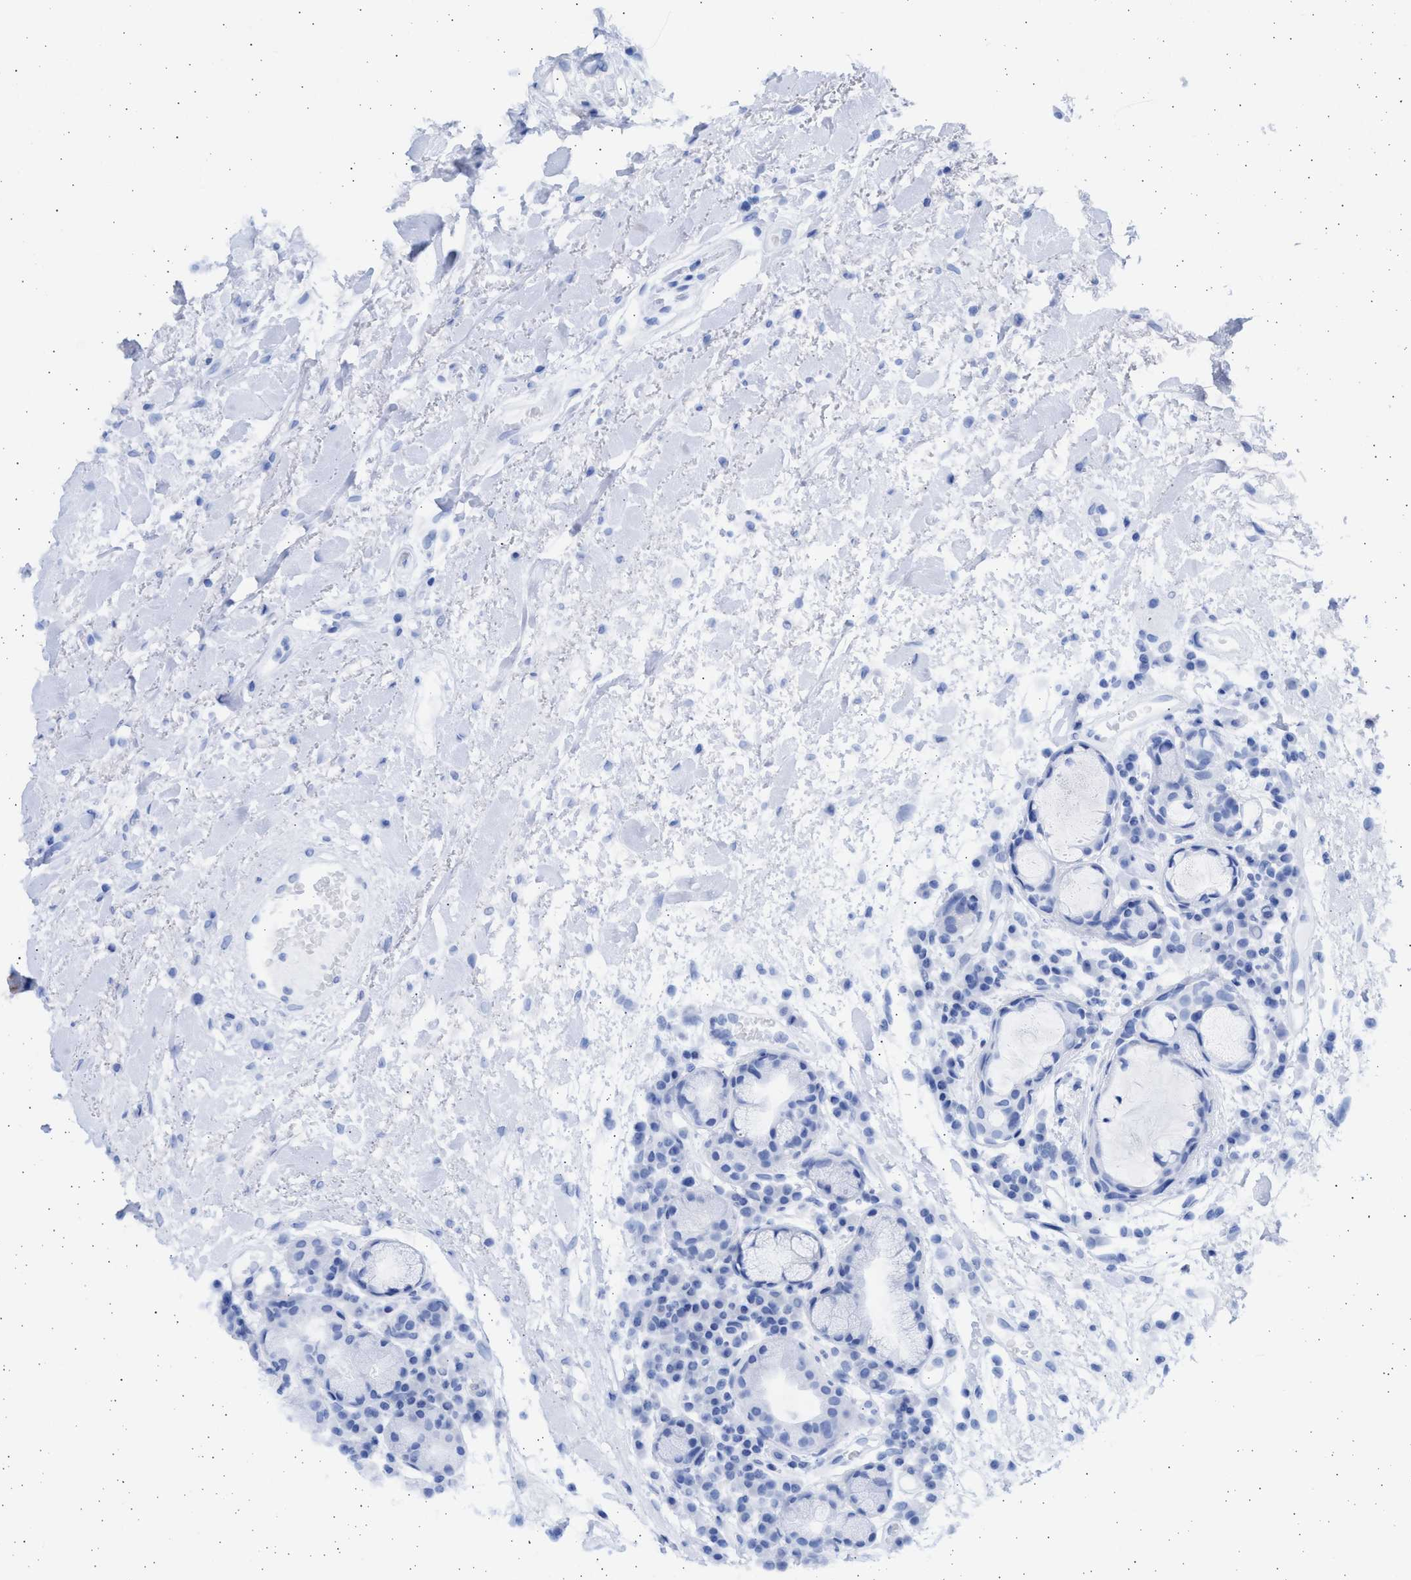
{"staining": {"intensity": "negative", "quantity": "none", "location": "none"}, "tissue": "head and neck cancer", "cell_type": "Tumor cells", "image_type": "cancer", "snomed": [{"axis": "morphology", "description": "Squamous cell carcinoma, NOS"}, {"axis": "topography", "description": "Head-Neck"}], "caption": "There is no significant expression in tumor cells of head and neck cancer (squamous cell carcinoma). (Brightfield microscopy of DAB (3,3'-diaminobenzidine) IHC at high magnification).", "gene": "ALDOC", "patient": {"sex": "male", "age": 62}}